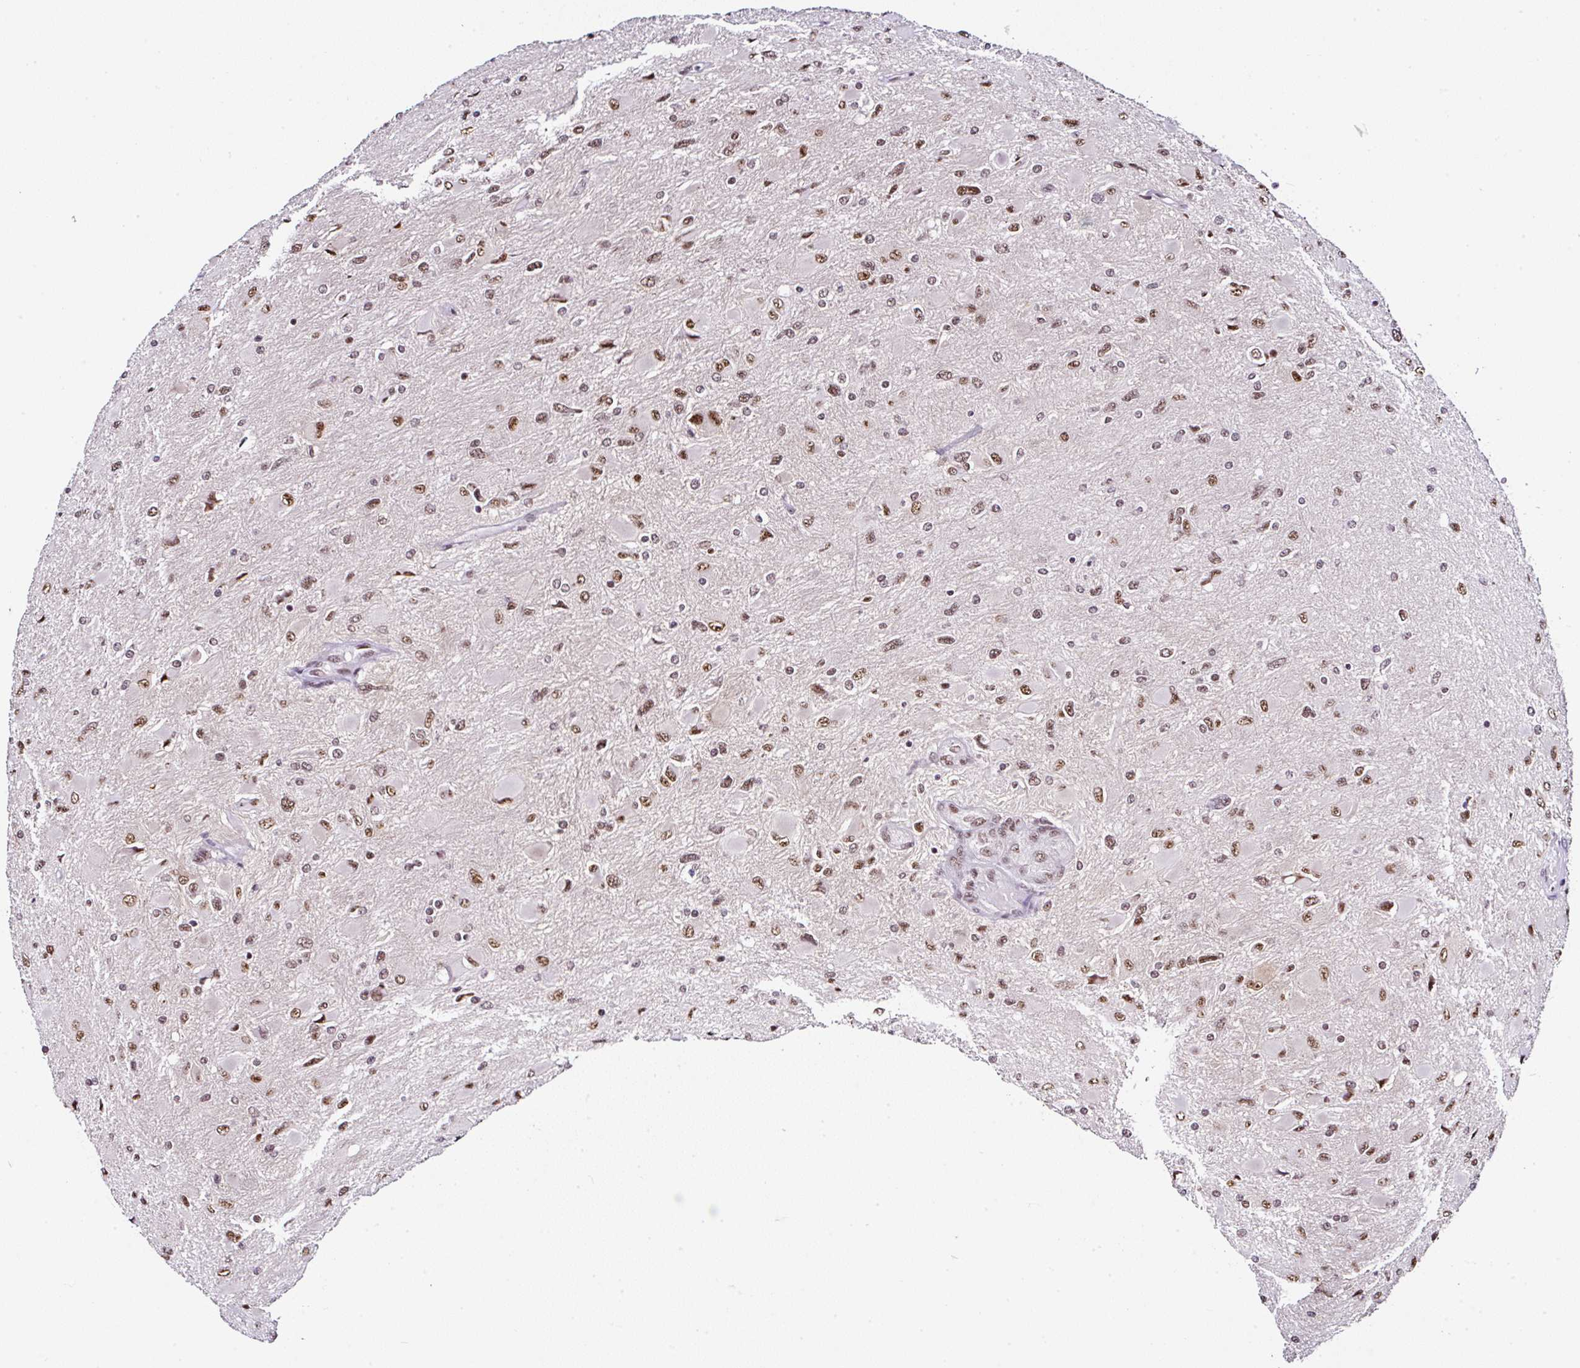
{"staining": {"intensity": "moderate", "quantity": ">75%", "location": "nuclear"}, "tissue": "glioma", "cell_type": "Tumor cells", "image_type": "cancer", "snomed": [{"axis": "morphology", "description": "Glioma, malignant, High grade"}, {"axis": "topography", "description": "Cerebral cortex"}], "caption": "IHC (DAB) staining of malignant glioma (high-grade) shows moderate nuclear protein staining in approximately >75% of tumor cells.", "gene": "PTPN2", "patient": {"sex": "female", "age": 36}}